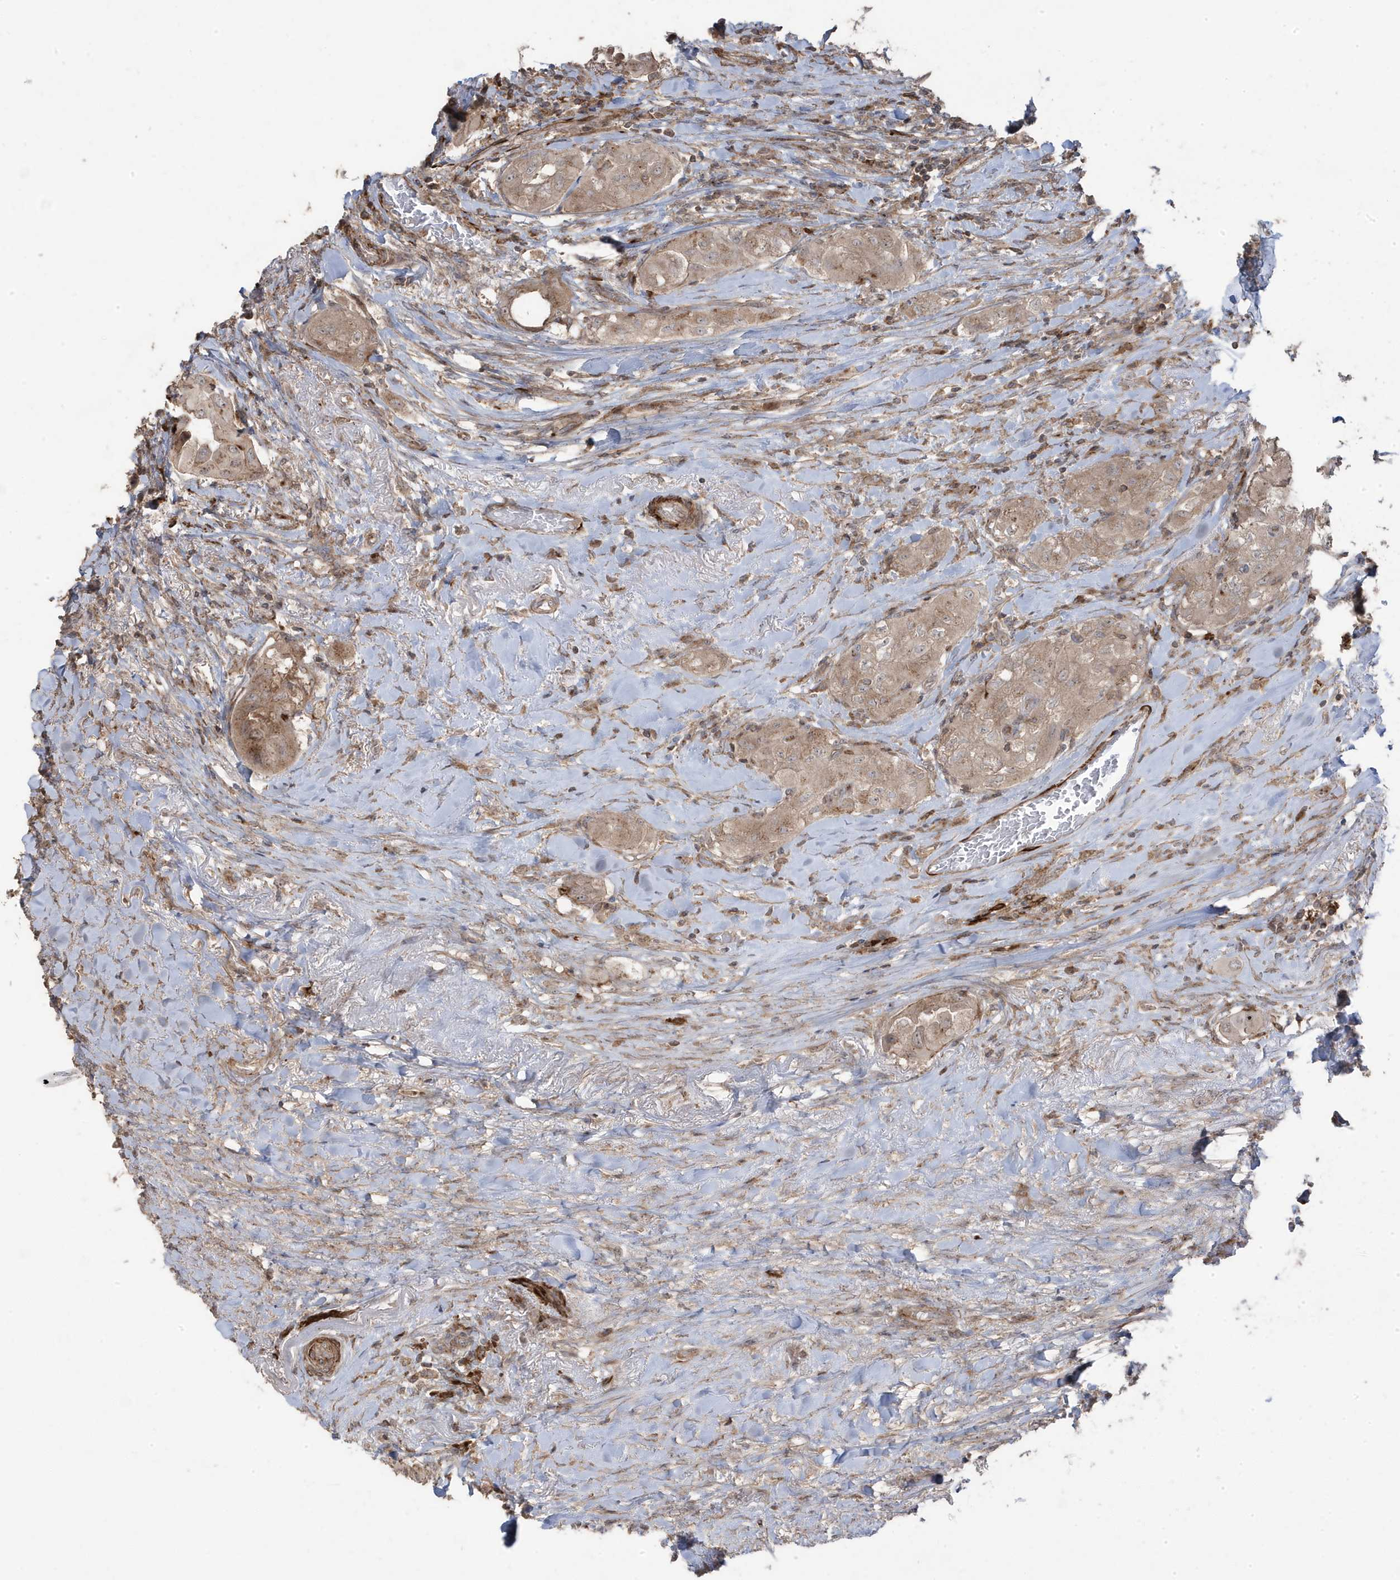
{"staining": {"intensity": "weak", "quantity": ">75%", "location": "cytoplasmic/membranous"}, "tissue": "thyroid cancer", "cell_type": "Tumor cells", "image_type": "cancer", "snomed": [{"axis": "morphology", "description": "Papillary adenocarcinoma, NOS"}, {"axis": "topography", "description": "Thyroid gland"}], "caption": "Immunohistochemical staining of thyroid papillary adenocarcinoma shows weak cytoplasmic/membranous protein staining in approximately >75% of tumor cells.", "gene": "CETN3", "patient": {"sex": "female", "age": 59}}